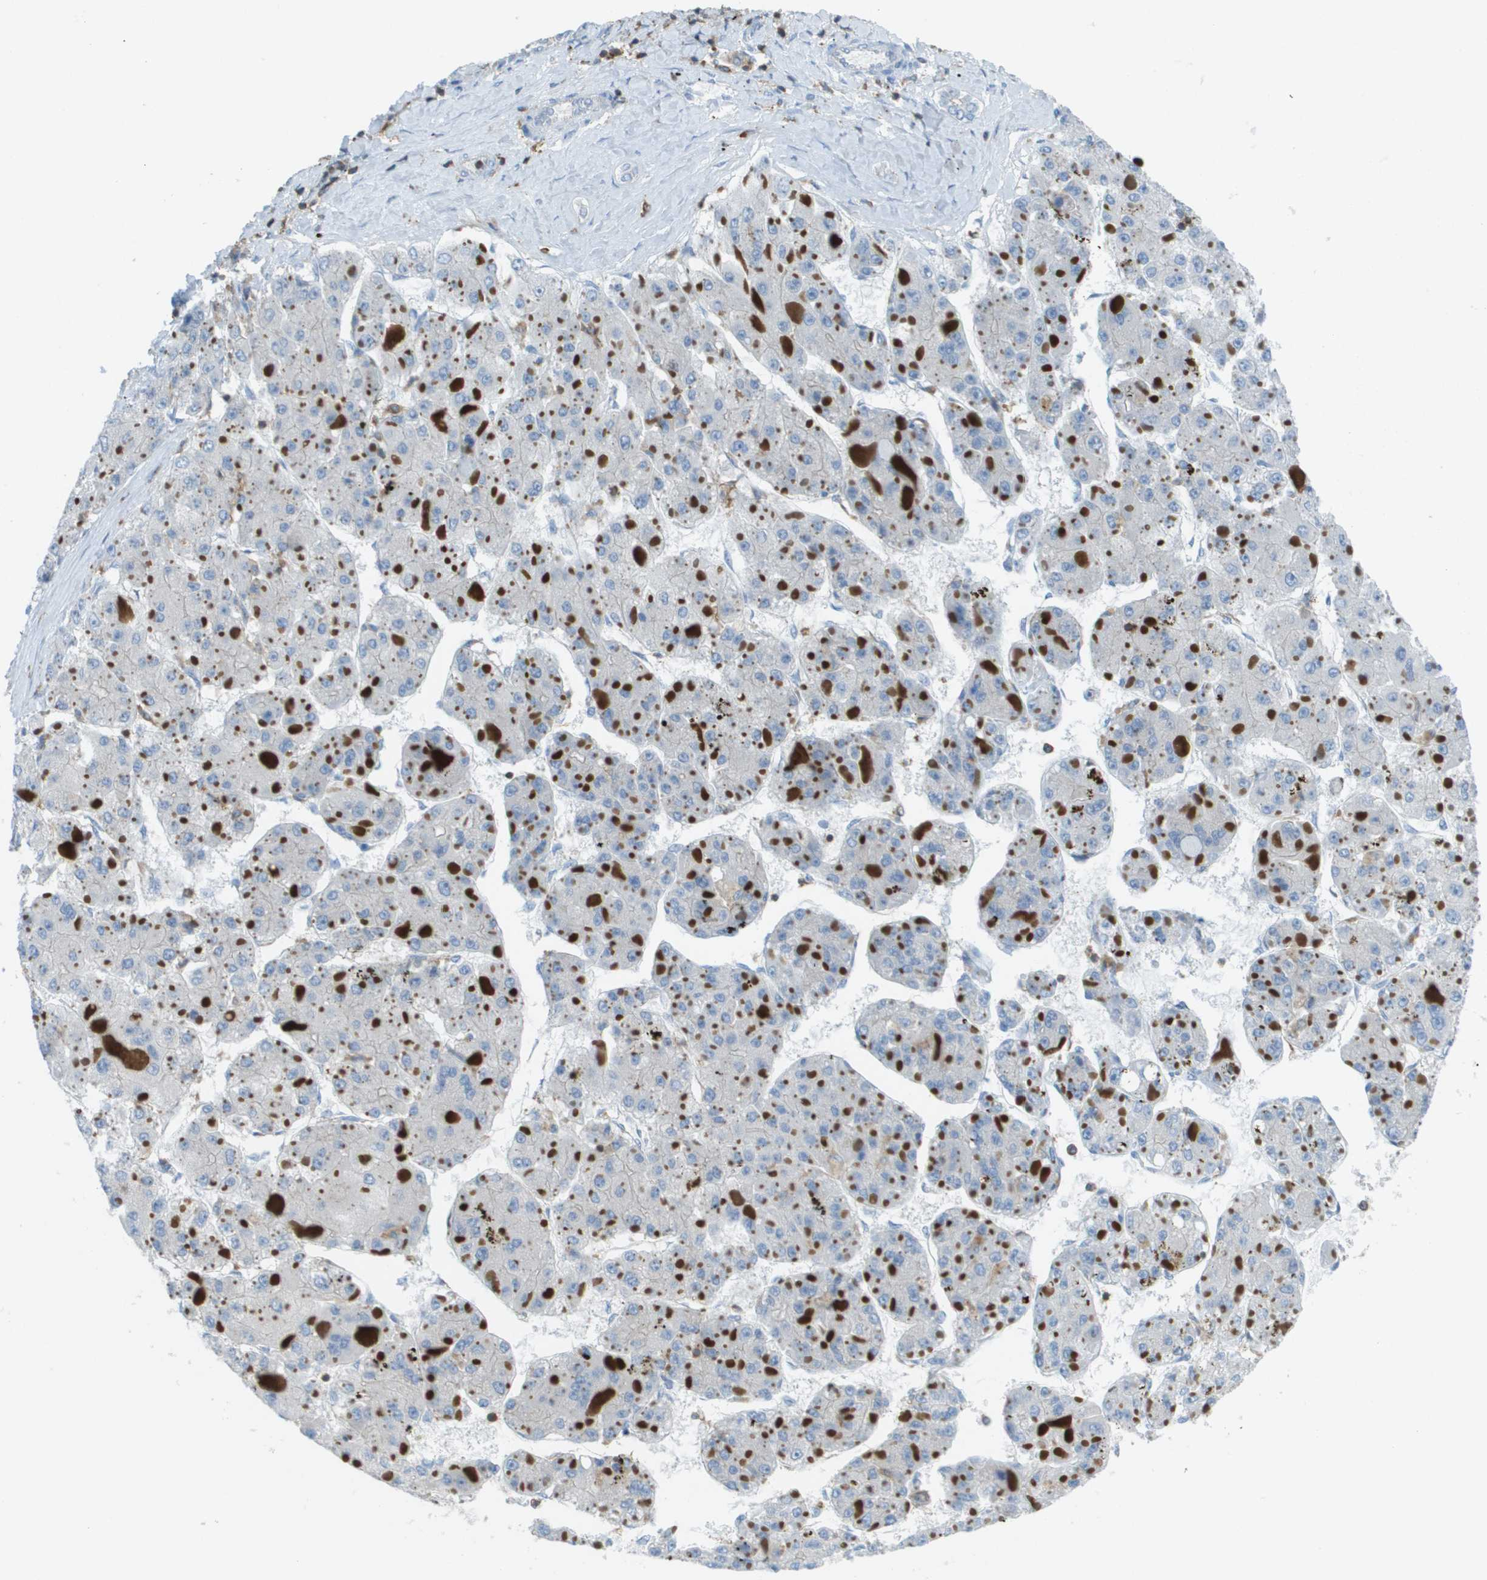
{"staining": {"intensity": "negative", "quantity": "none", "location": "none"}, "tissue": "liver cancer", "cell_type": "Tumor cells", "image_type": "cancer", "snomed": [{"axis": "morphology", "description": "Carcinoma, Hepatocellular, NOS"}, {"axis": "topography", "description": "Liver"}], "caption": "Immunohistochemistry (IHC) of liver hepatocellular carcinoma displays no expression in tumor cells.", "gene": "APBB1IP", "patient": {"sex": "female", "age": 73}}